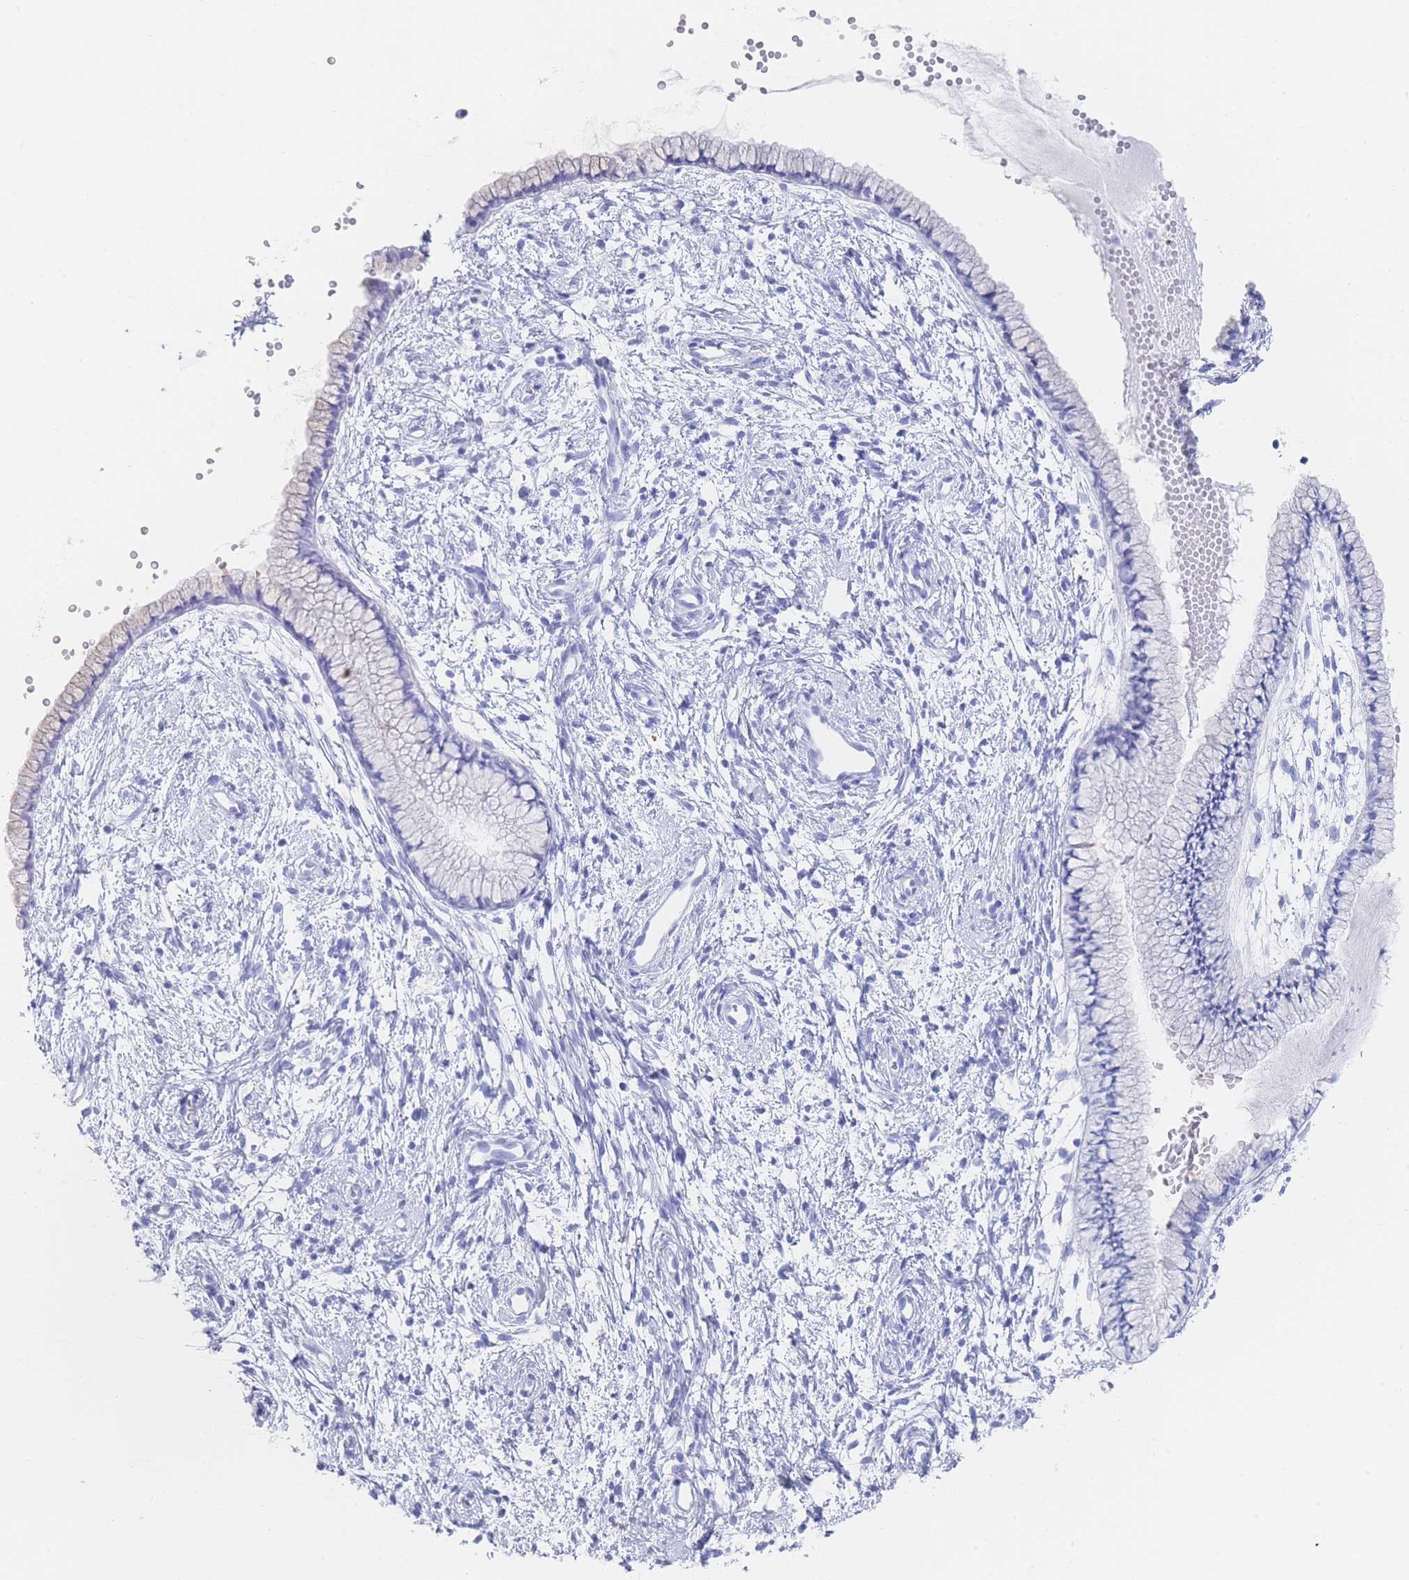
{"staining": {"intensity": "negative", "quantity": "none", "location": "none"}, "tissue": "cervix", "cell_type": "Glandular cells", "image_type": "normal", "snomed": [{"axis": "morphology", "description": "Normal tissue, NOS"}, {"axis": "topography", "description": "Cervix"}], "caption": "Immunohistochemical staining of unremarkable cervix displays no significant expression in glandular cells.", "gene": "LRRC37A2", "patient": {"sex": "female", "age": 57}}